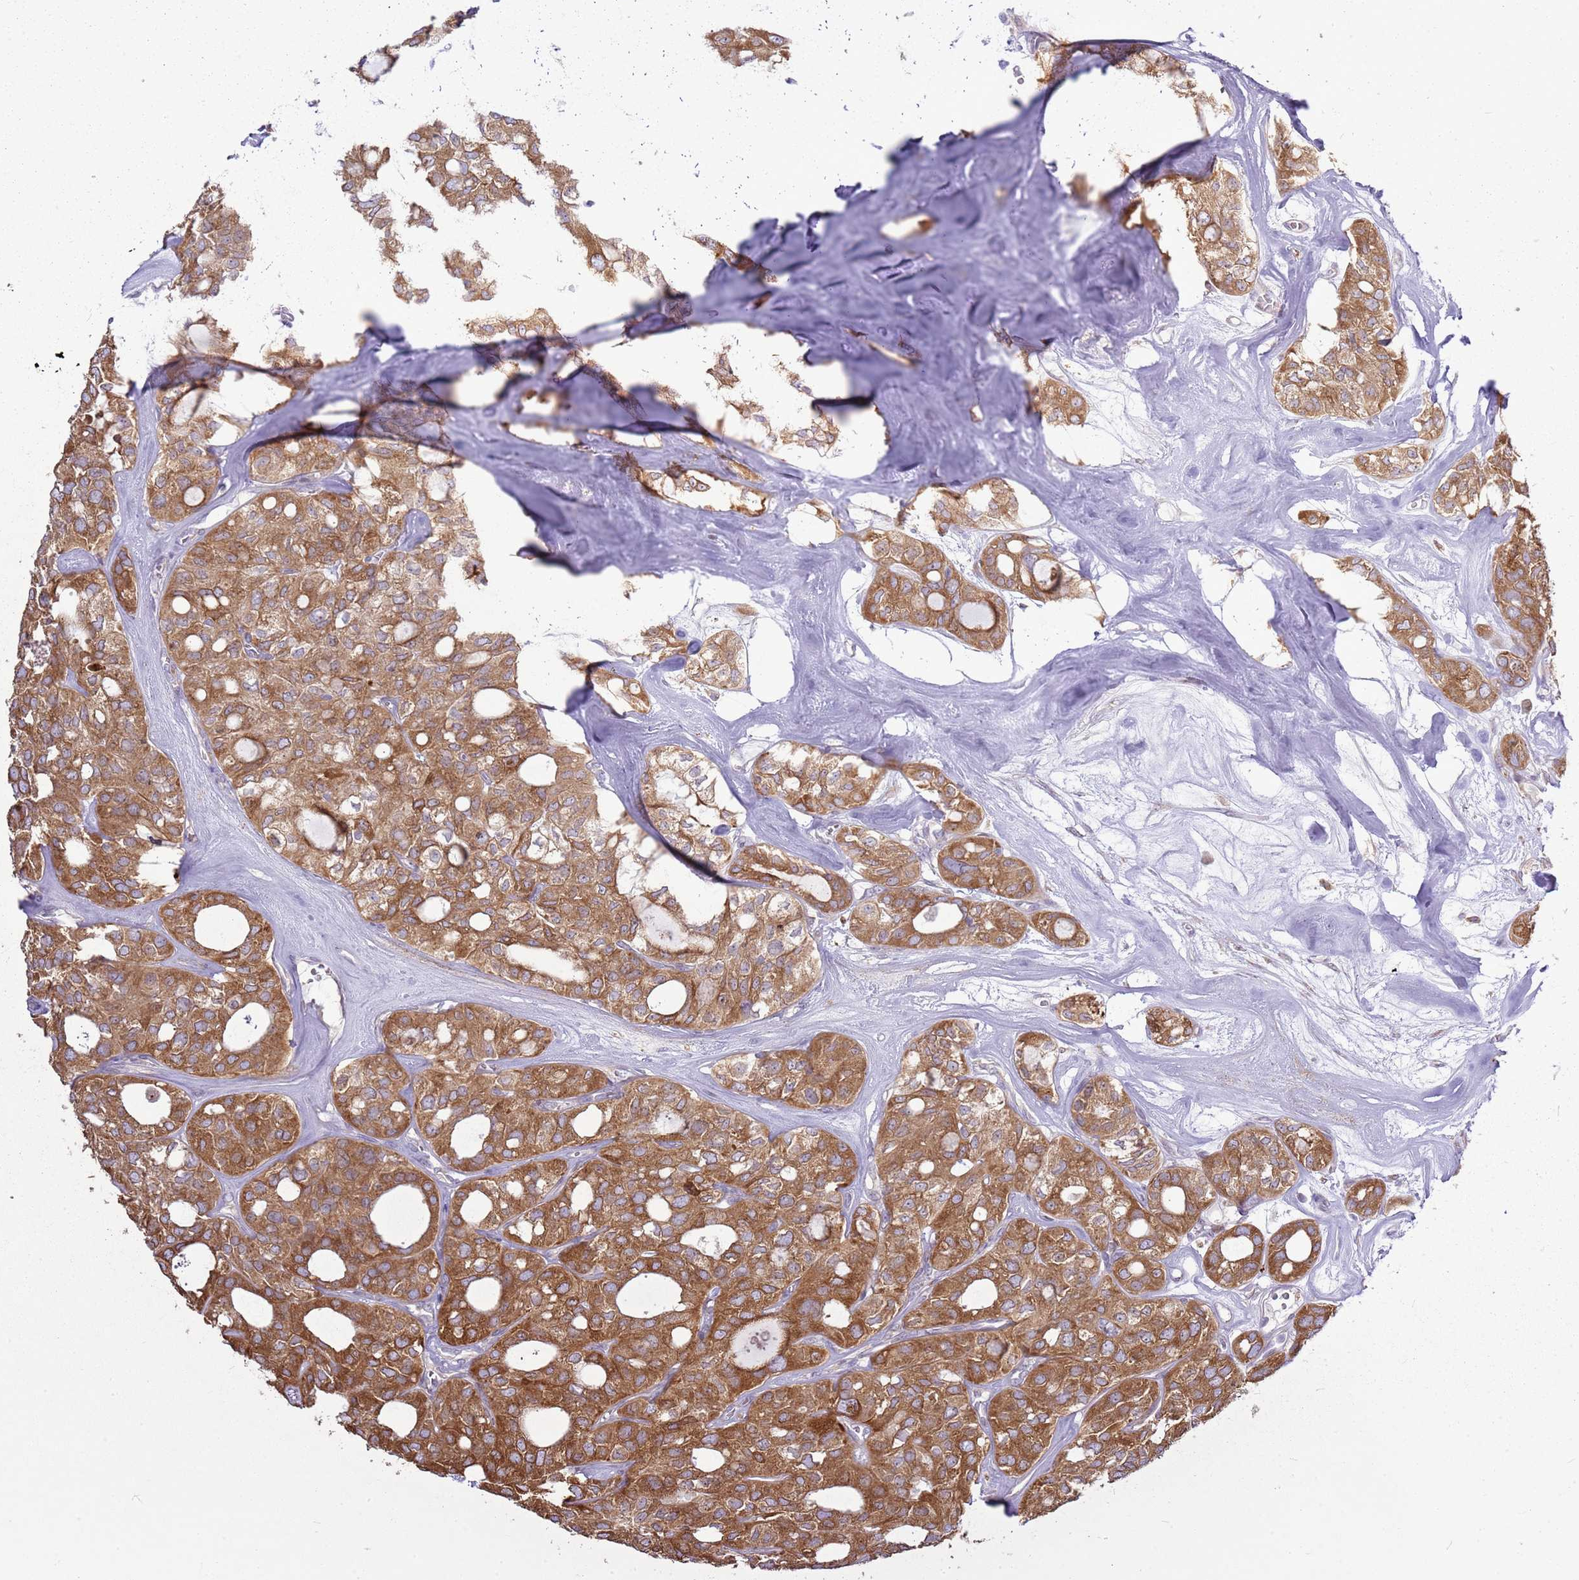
{"staining": {"intensity": "moderate", "quantity": ">75%", "location": "cytoplasmic/membranous"}, "tissue": "thyroid cancer", "cell_type": "Tumor cells", "image_type": "cancer", "snomed": [{"axis": "morphology", "description": "Follicular adenoma carcinoma, NOS"}, {"axis": "topography", "description": "Thyroid gland"}], "caption": "A brown stain shows moderate cytoplasmic/membranous staining of a protein in thyroid cancer (follicular adenoma carcinoma) tumor cells.", "gene": "TMED10", "patient": {"sex": "male", "age": 75}}